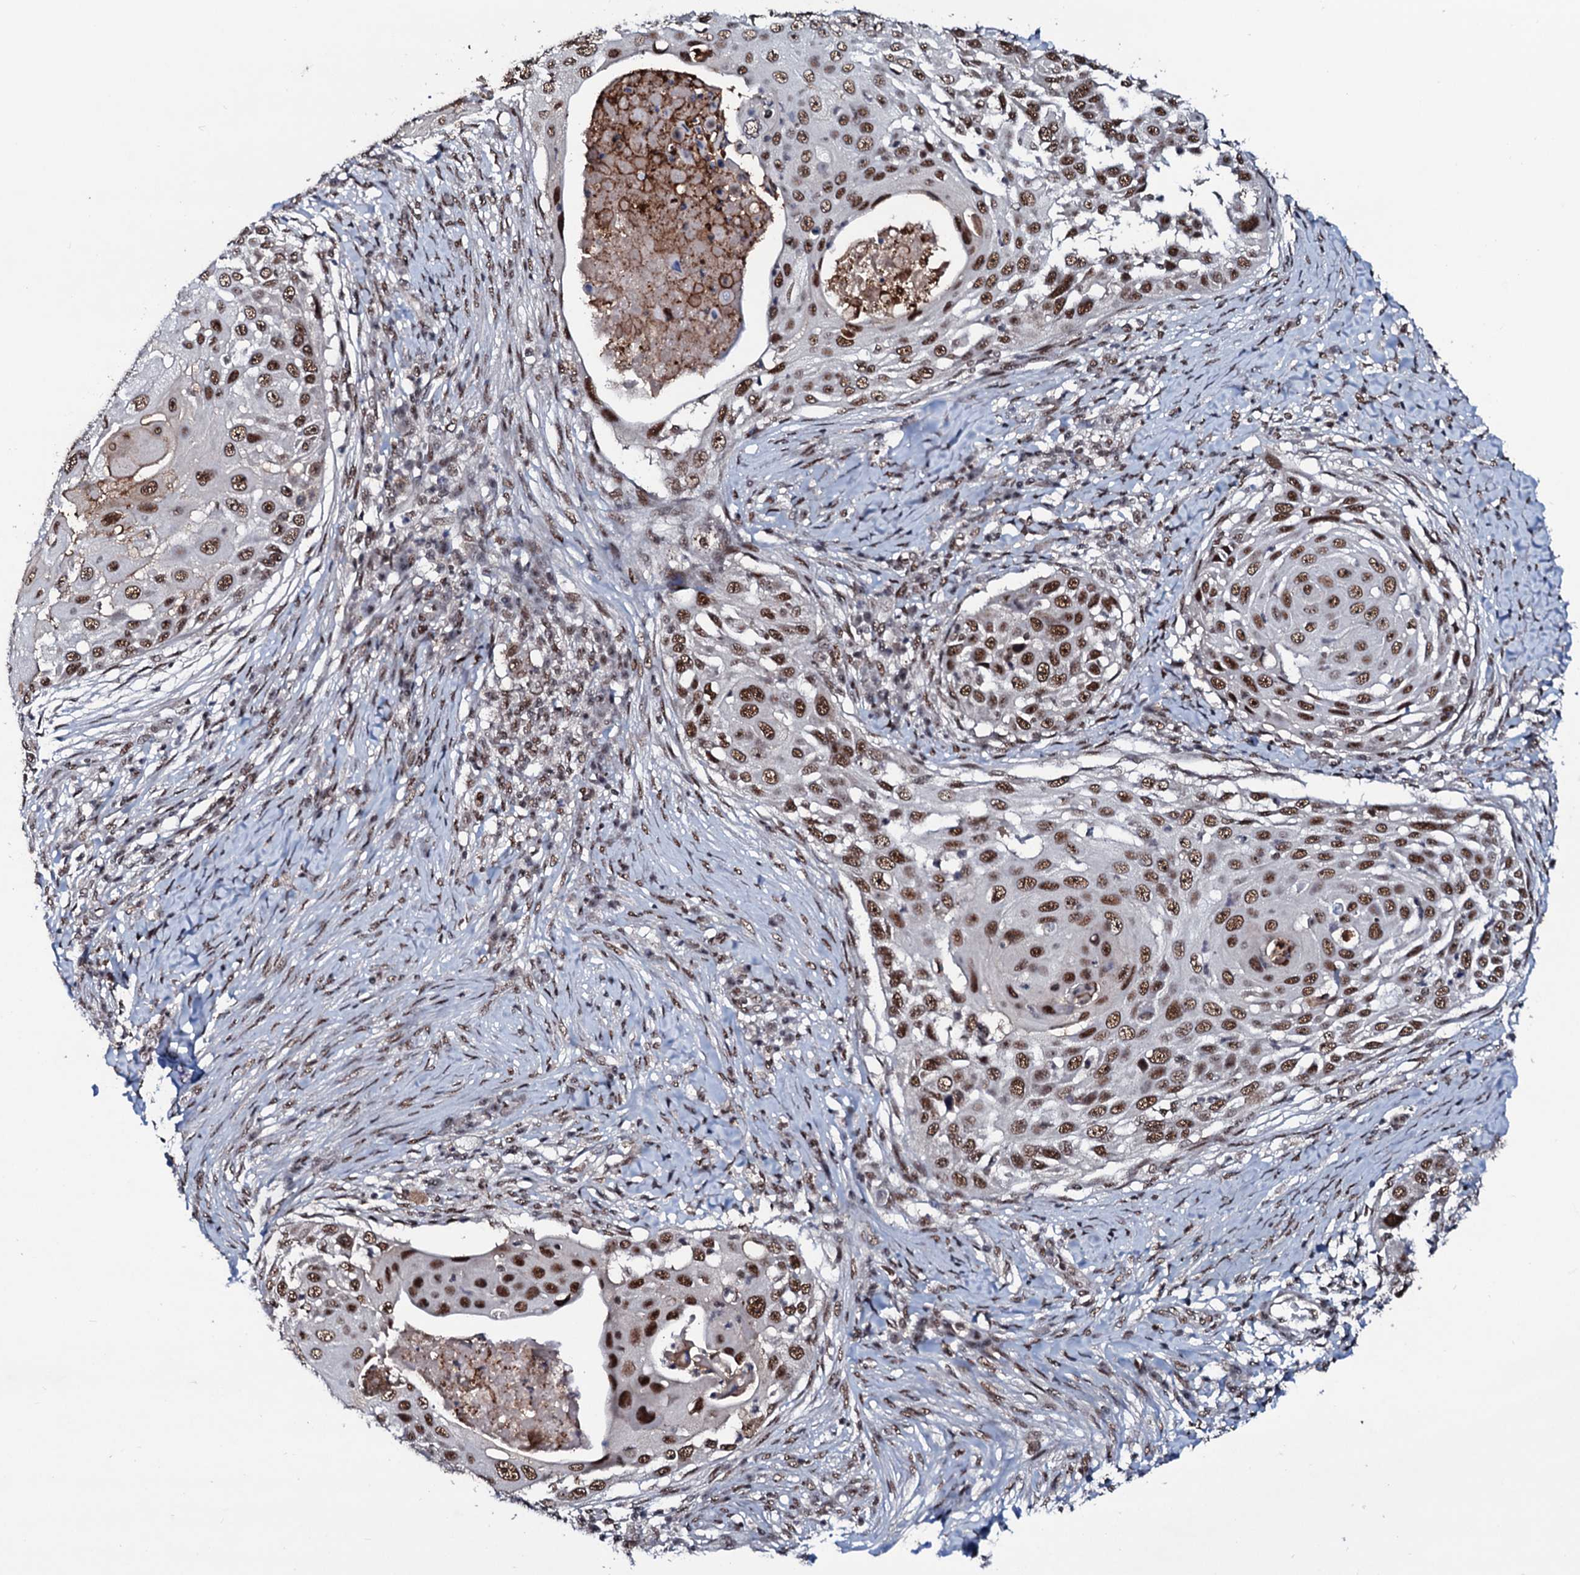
{"staining": {"intensity": "moderate", "quantity": ">75%", "location": "nuclear"}, "tissue": "skin cancer", "cell_type": "Tumor cells", "image_type": "cancer", "snomed": [{"axis": "morphology", "description": "Squamous cell carcinoma, NOS"}, {"axis": "topography", "description": "Skin"}], "caption": "Immunohistochemistry (IHC) of squamous cell carcinoma (skin) exhibits medium levels of moderate nuclear expression in approximately >75% of tumor cells. (Brightfield microscopy of DAB IHC at high magnification).", "gene": "PRPF18", "patient": {"sex": "female", "age": 44}}